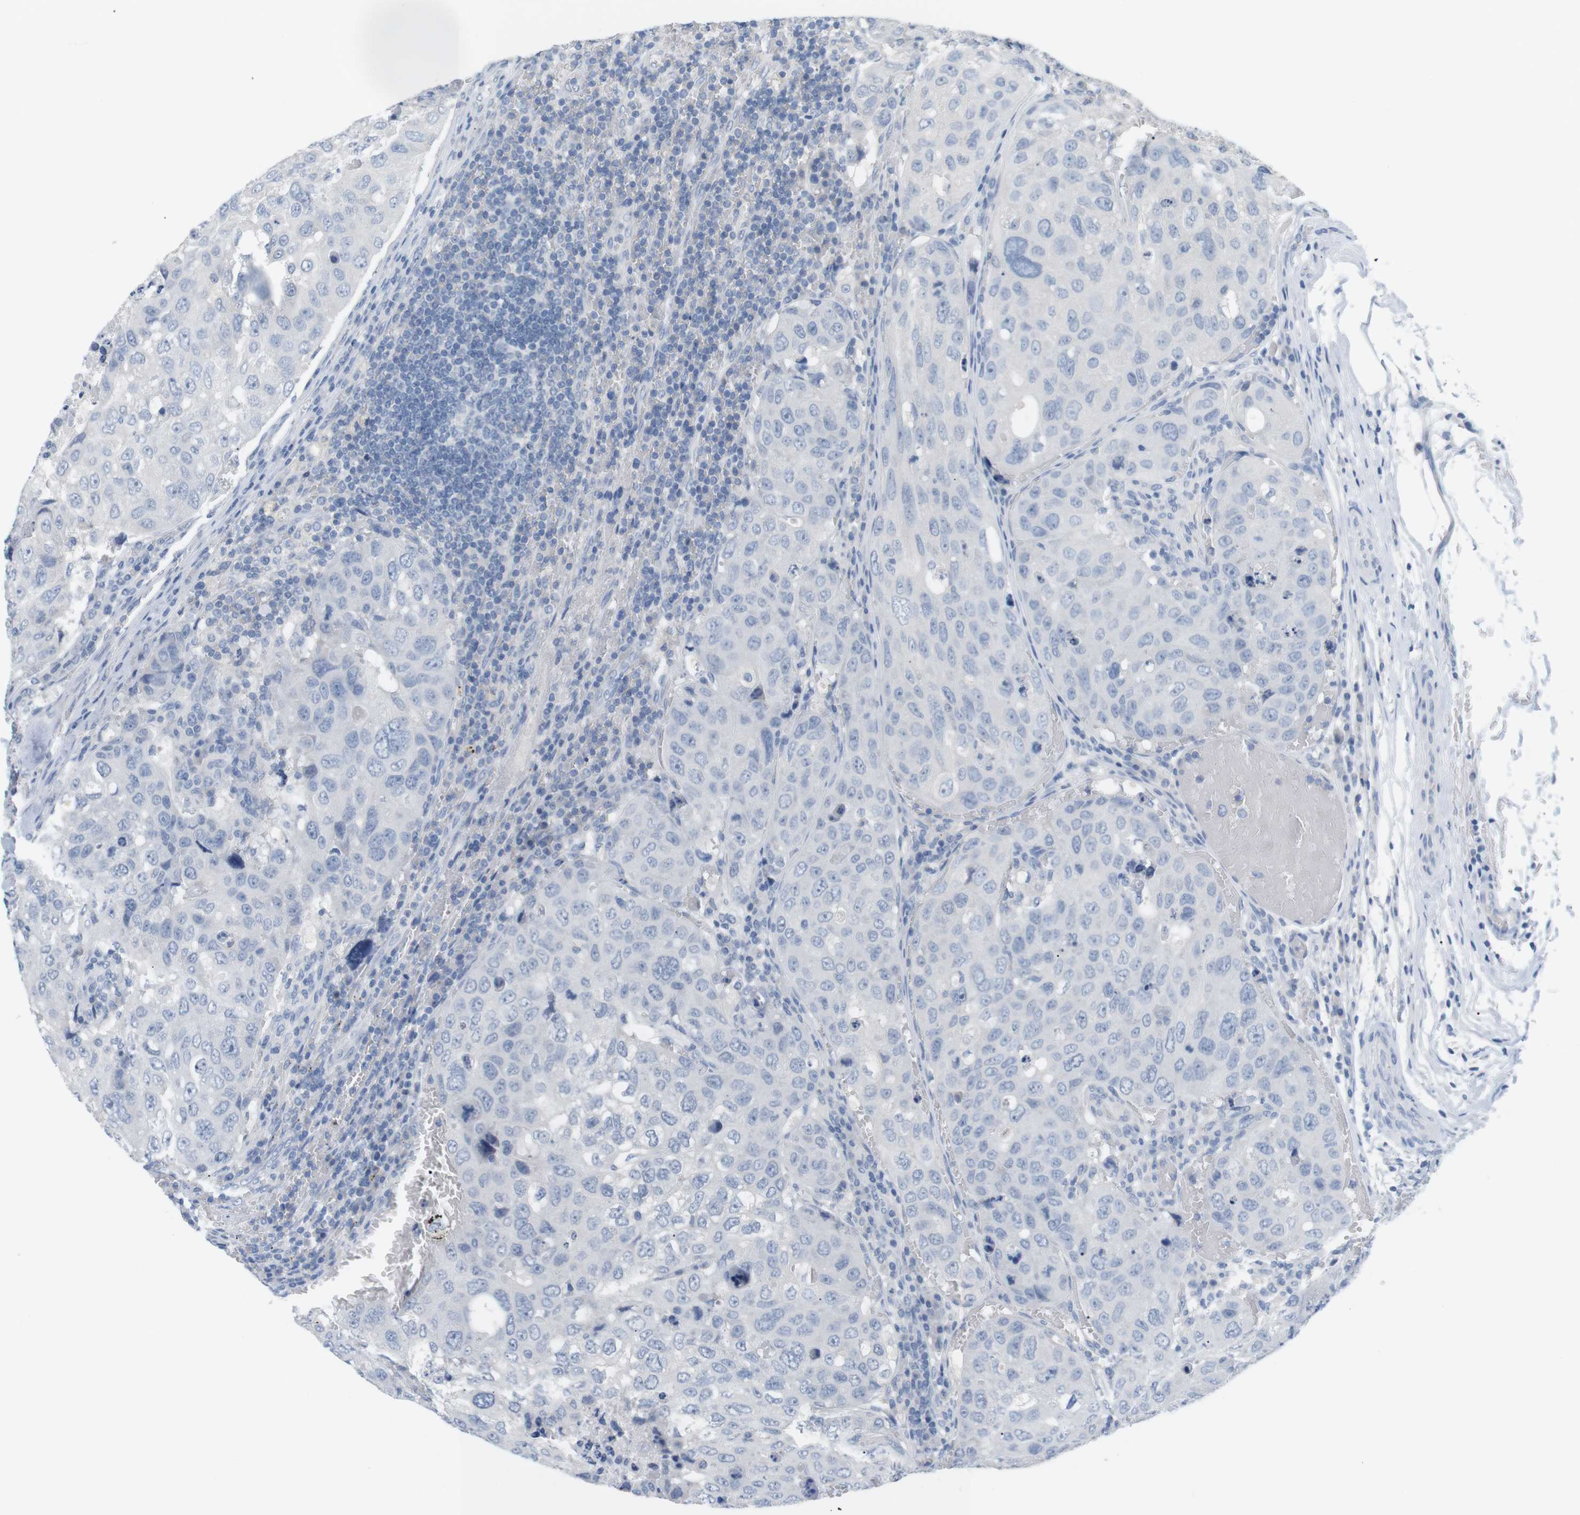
{"staining": {"intensity": "negative", "quantity": "none", "location": "none"}, "tissue": "urothelial cancer", "cell_type": "Tumor cells", "image_type": "cancer", "snomed": [{"axis": "morphology", "description": "Urothelial carcinoma, High grade"}, {"axis": "topography", "description": "Lymph node"}, {"axis": "topography", "description": "Urinary bladder"}], "caption": "A high-resolution image shows IHC staining of urothelial cancer, which demonstrates no significant expression in tumor cells.", "gene": "HBG2", "patient": {"sex": "male", "age": 51}}